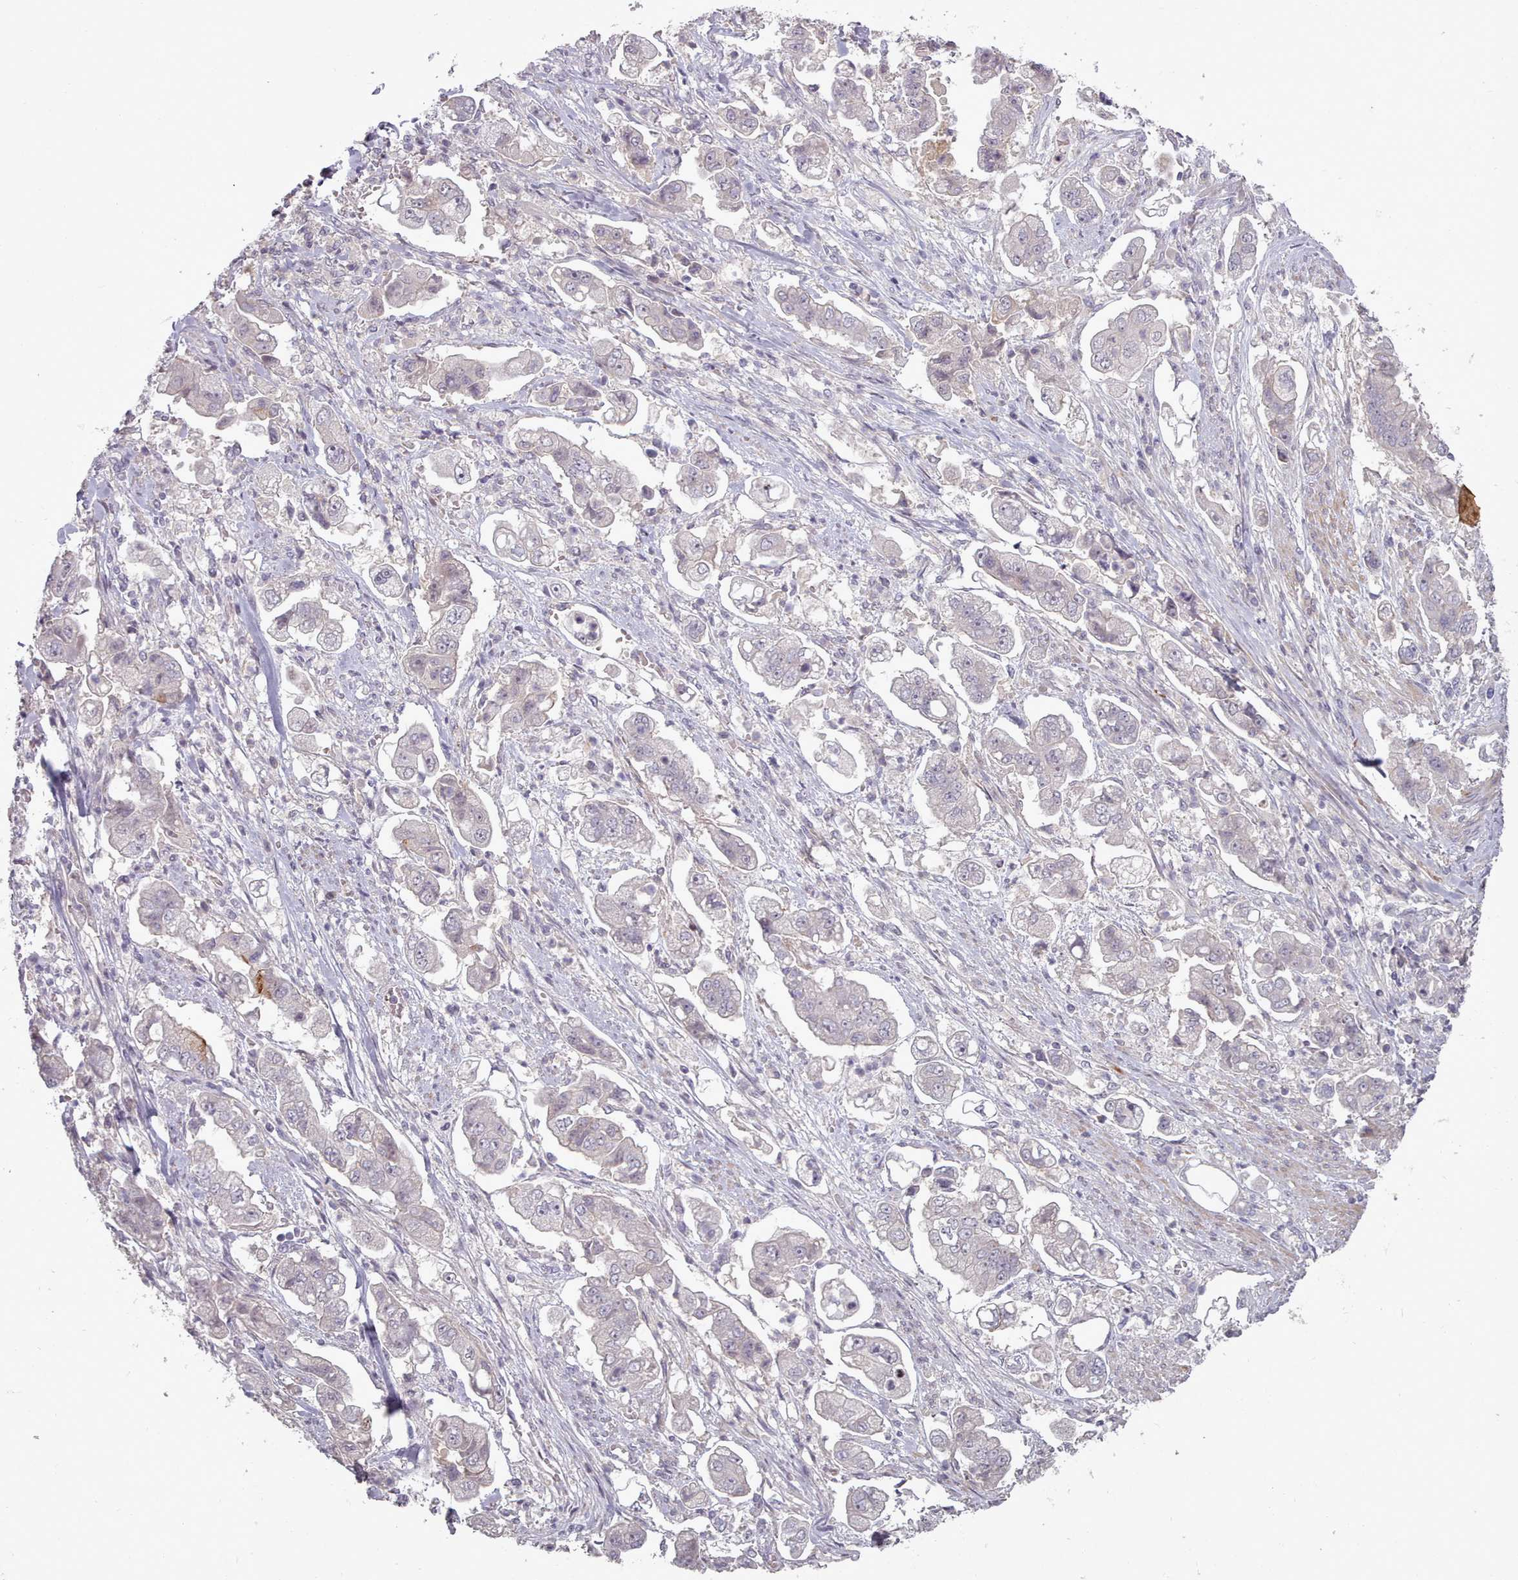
{"staining": {"intensity": "negative", "quantity": "none", "location": "none"}, "tissue": "stomach cancer", "cell_type": "Tumor cells", "image_type": "cancer", "snomed": [{"axis": "morphology", "description": "Adenocarcinoma, NOS"}, {"axis": "topography", "description": "Stomach"}], "caption": "Protein analysis of adenocarcinoma (stomach) shows no significant positivity in tumor cells.", "gene": "LEFTY2", "patient": {"sex": "male", "age": 62}}